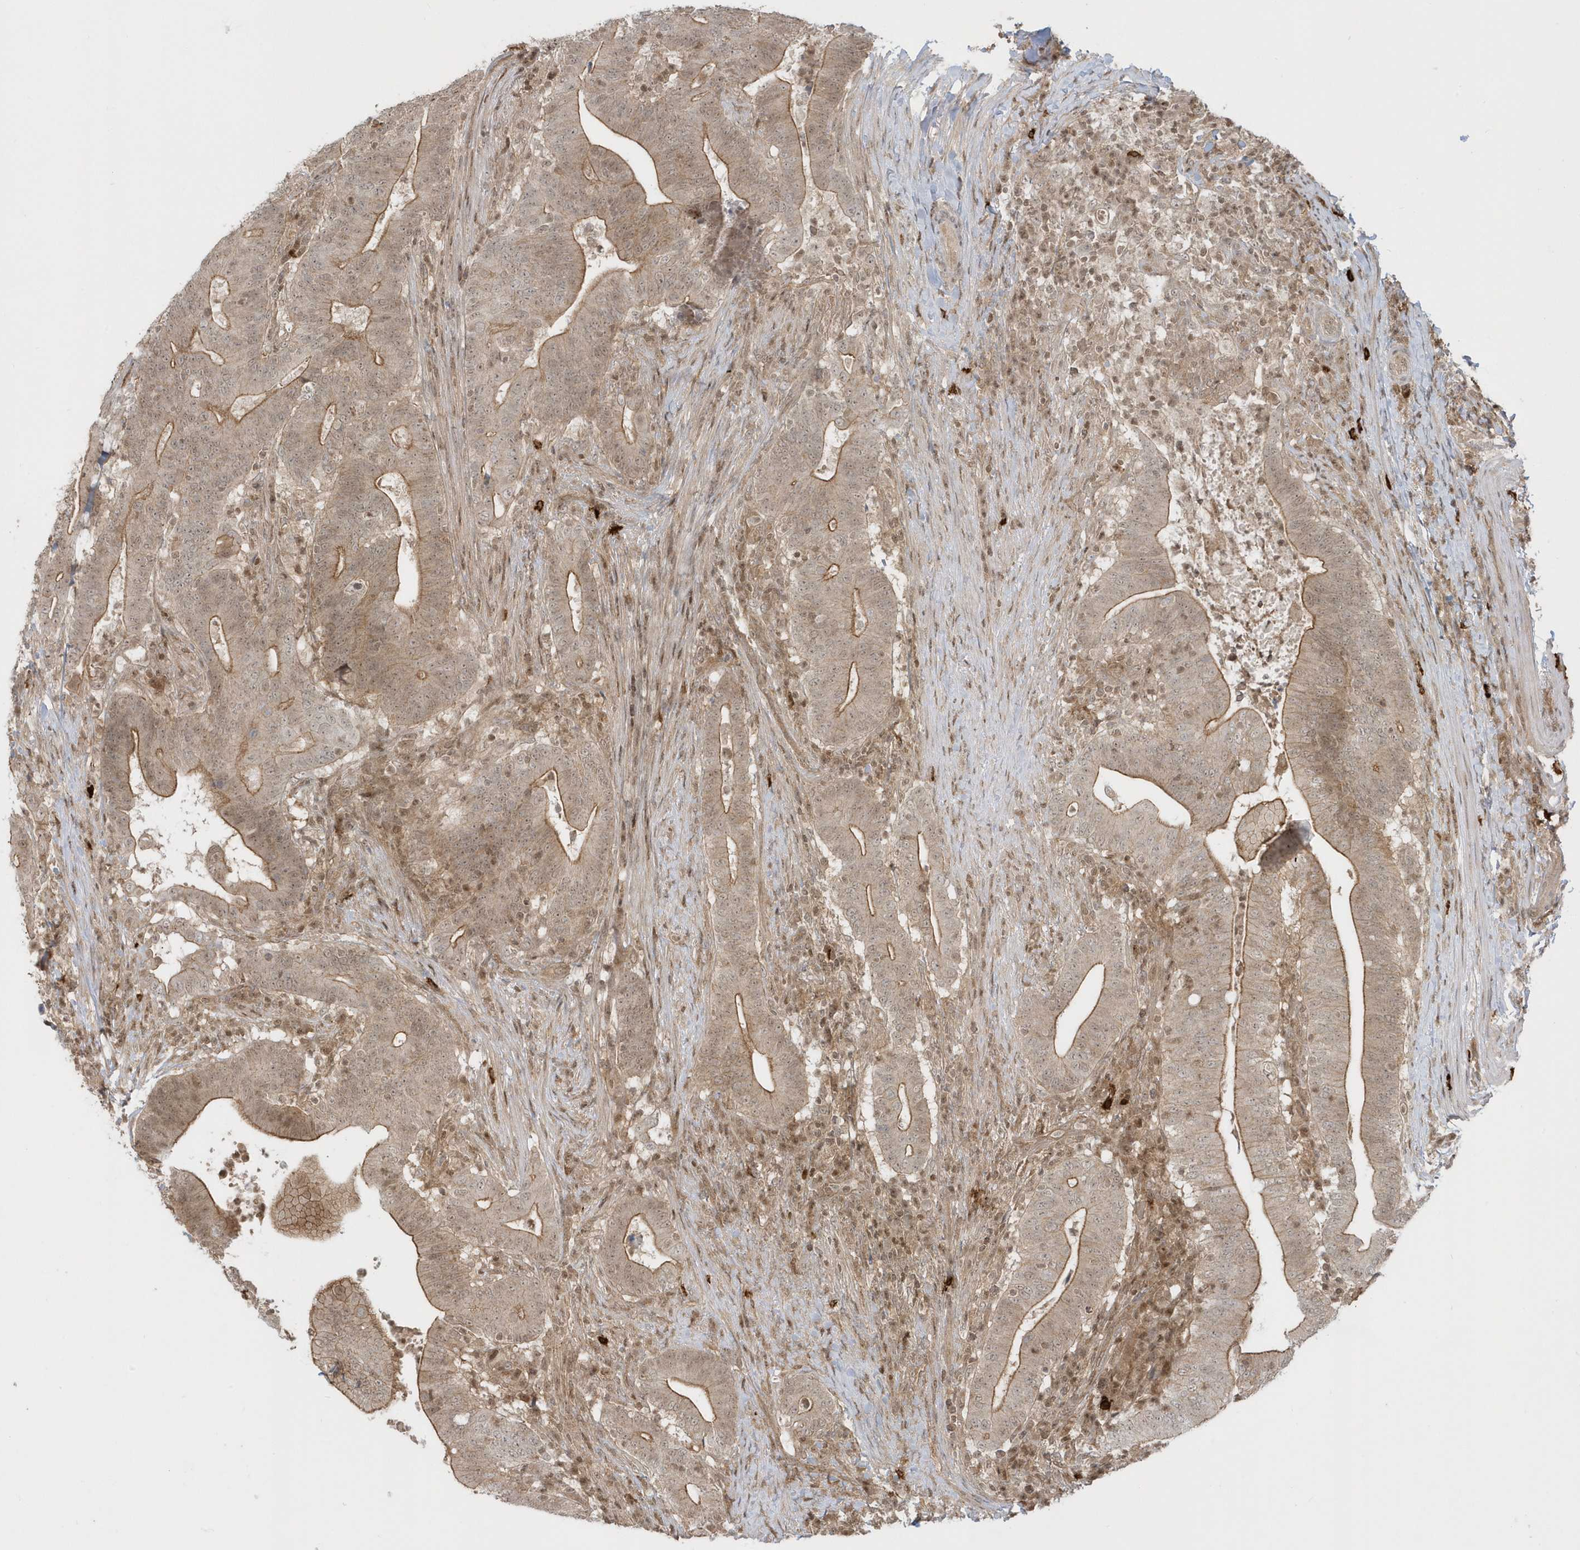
{"staining": {"intensity": "moderate", "quantity": ">75%", "location": "cytoplasmic/membranous,nuclear"}, "tissue": "colorectal cancer", "cell_type": "Tumor cells", "image_type": "cancer", "snomed": [{"axis": "morphology", "description": "Adenocarcinoma, NOS"}, {"axis": "topography", "description": "Colon"}], "caption": "Protein staining demonstrates moderate cytoplasmic/membranous and nuclear positivity in about >75% of tumor cells in colorectal adenocarcinoma.", "gene": "PPP1R7", "patient": {"sex": "female", "age": 66}}